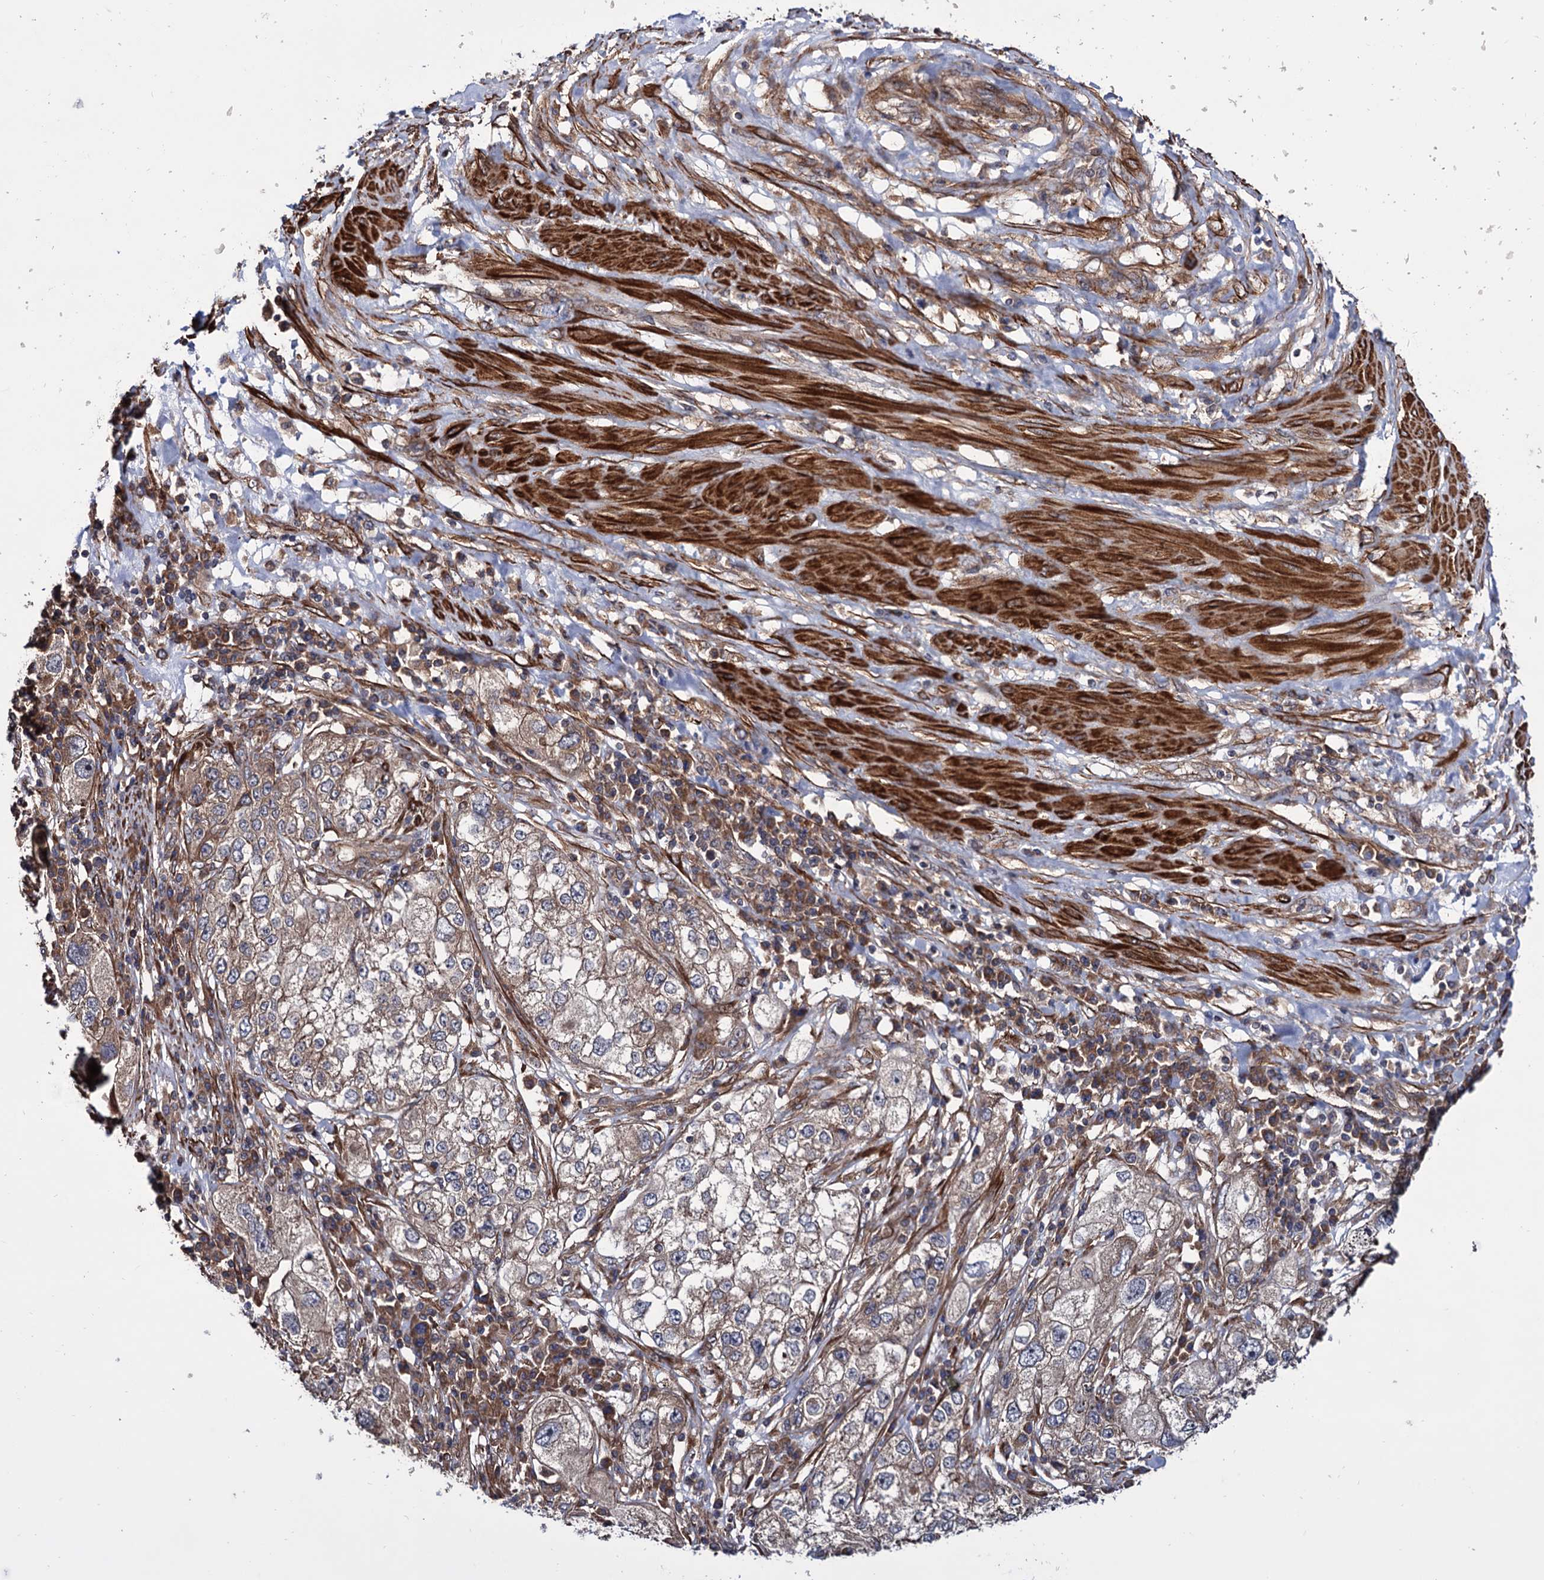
{"staining": {"intensity": "weak", "quantity": "<25%", "location": "cytoplasmic/membranous"}, "tissue": "endometrial cancer", "cell_type": "Tumor cells", "image_type": "cancer", "snomed": [{"axis": "morphology", "description": "Adenocarcinoma, NOS"}, {"axis": "topography", "description": "Endometrium"}], "caption": "DAB immunohistochemical staining of endometrial adenocarcinoma shows no significant expression in tumor cells. The staining was performed using DAB to visualize the protein expression in brown, while the nuclei were stained in blue with hematoxylin (Magnification: 20x).", "gene": "FERMT2", "patient": {"sex": "female", "age": 49}}